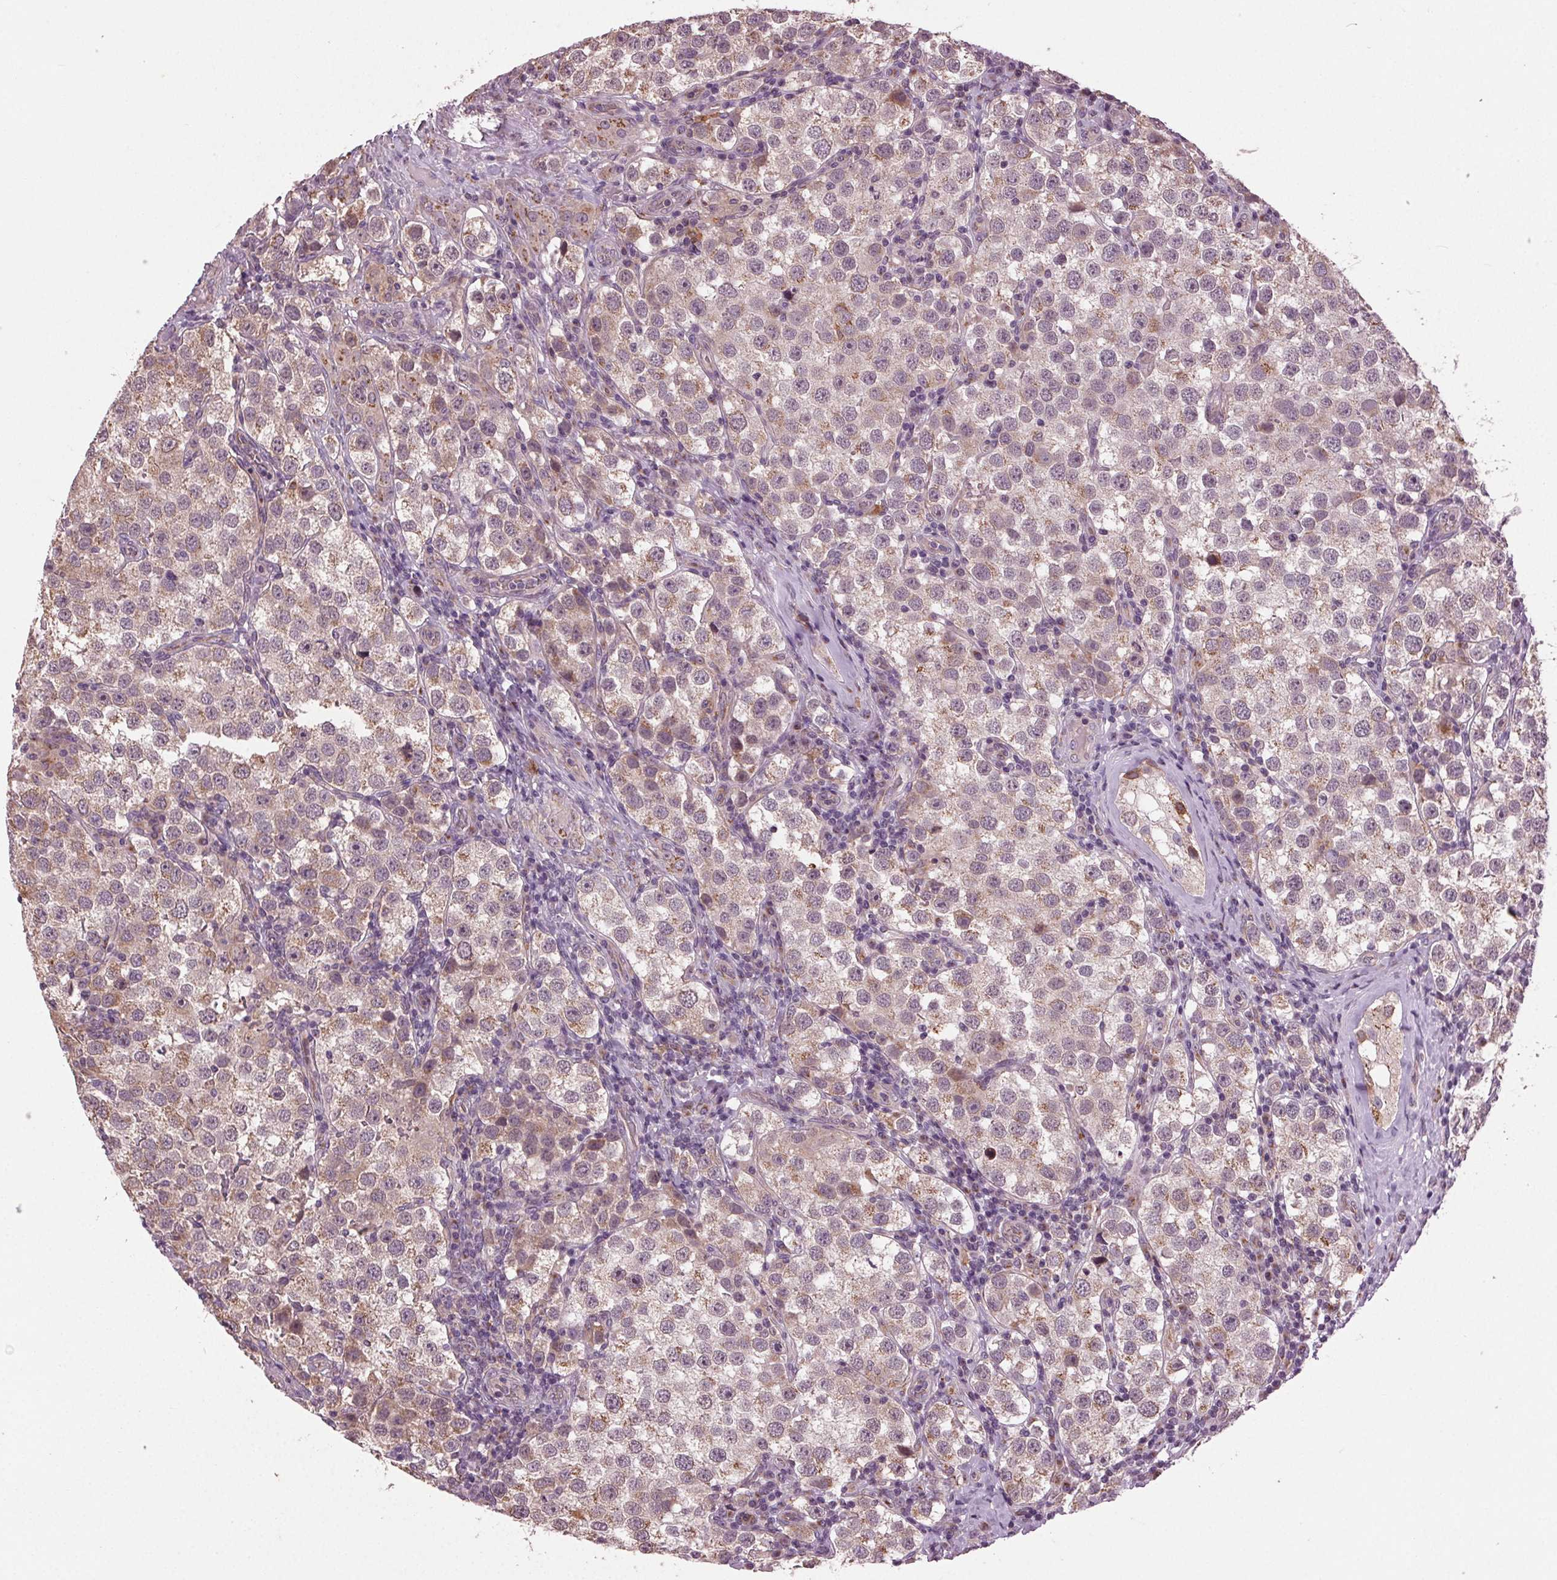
{"staining": {"intensity": "weak", "quantity": ">75%", "location": "cytoplasmic/membranous"}, "tissue": "testis cancer", "cell_type": "Tumor cells", "image_type": "cancer", "snomed": [{"axis": "morphology", "description": "Seminoma, NOS"}, {"axis": "topography", "description": "Testis"}], "caption": "Human testis seminoma stained with a brown dye shows weak cytoplasmic/membranous positive staining in approximately >75% of tumor cells.", "gene": "BSDC1", "patient": {"sex": "male", "age": 37}}